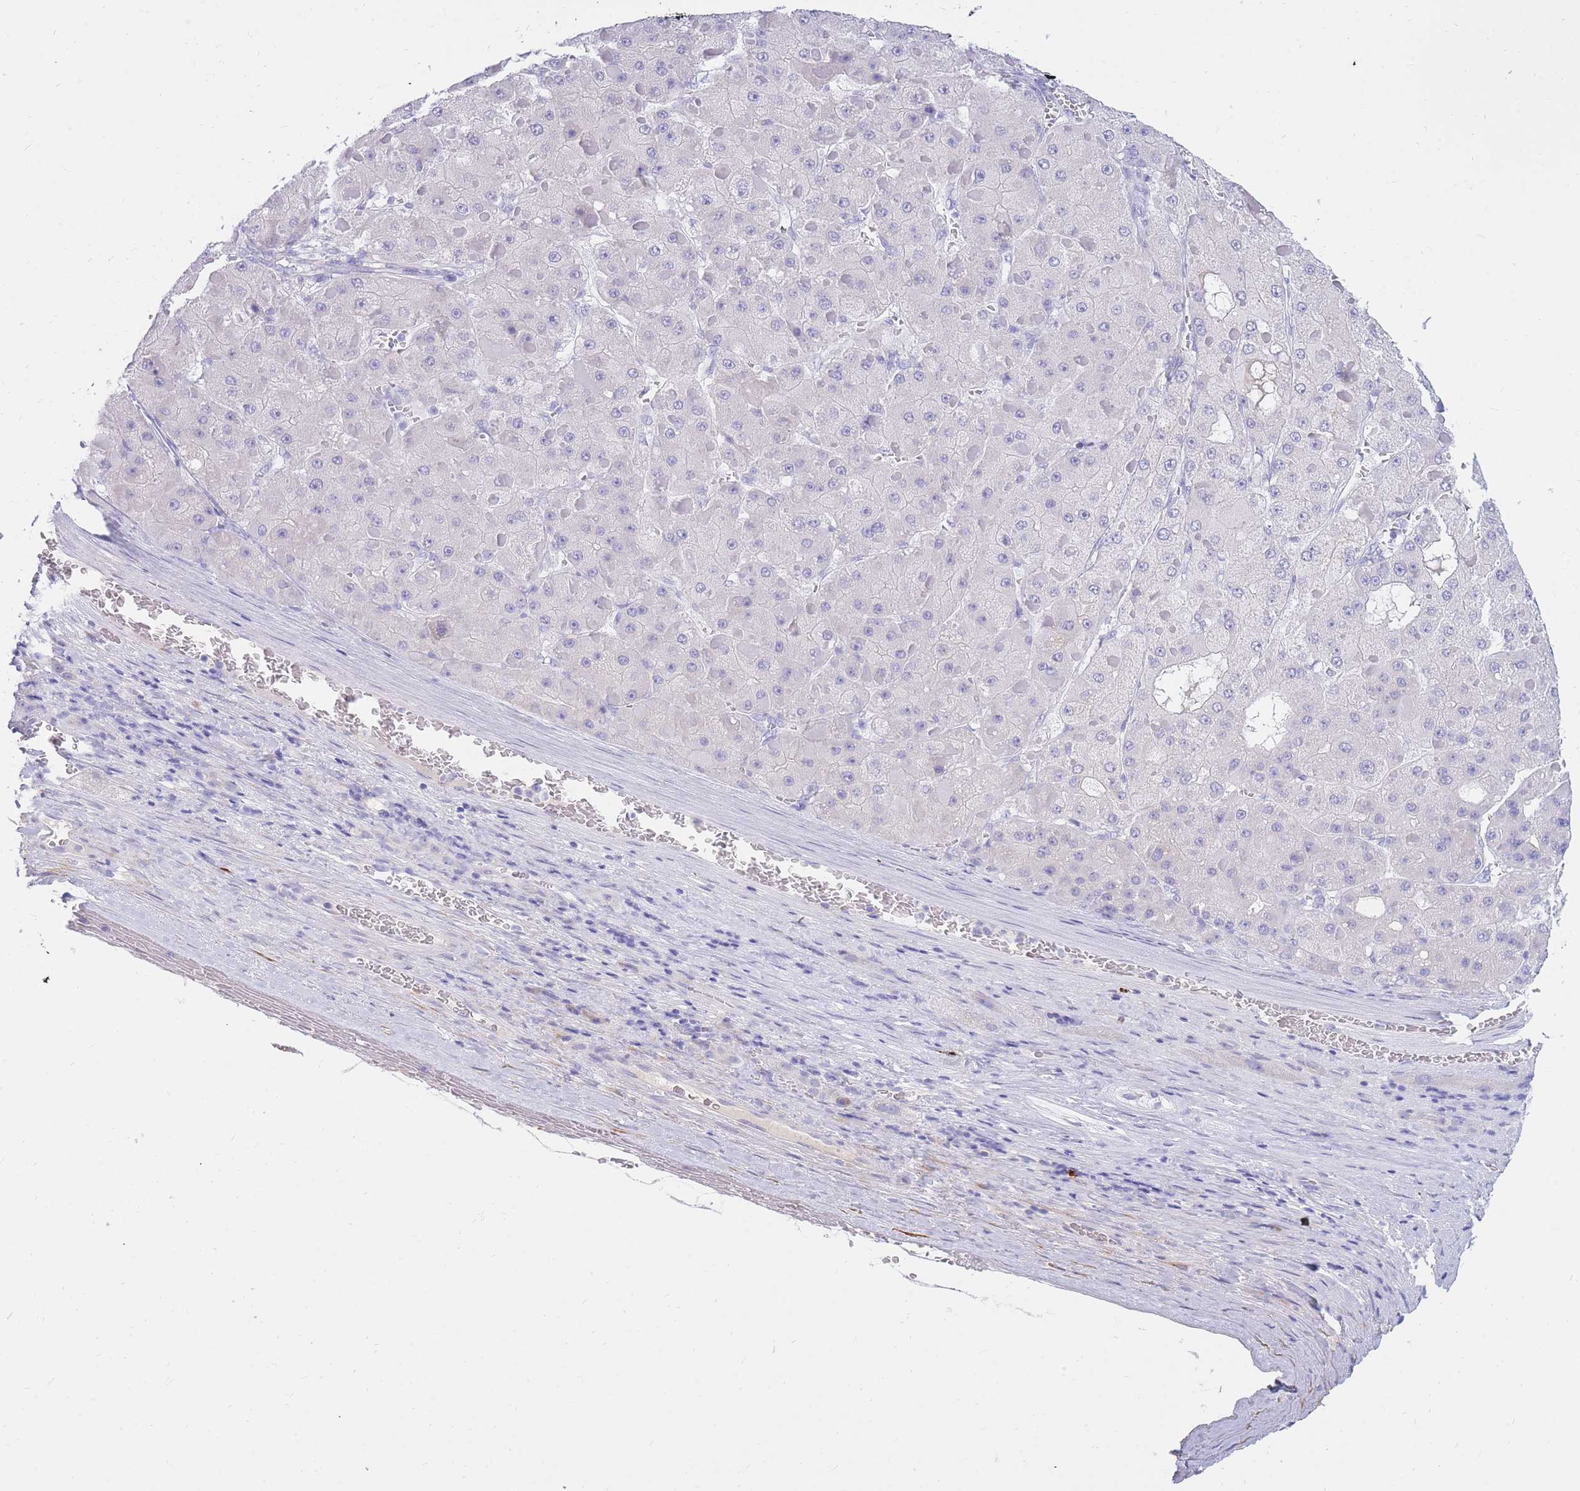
{"staining": {"intensity": "negative", "quantity": "none", "location": "none"}, "tissue": "liver cancer", "cell_type": "Tumor cells", "image_type": "cancer", "snomed": [{"axis": "morphology", "description": "Carcinoma, Hepatocellular, NOS"}, {"axis": "topography", "description": "Liver"}], "caption": "An image of human liver hepatocellular carcinoma is negative for staining in tumor cells. (DAB (3,3'-diaminobenzidine) immunohistochemistry (IHC), high magnification).", "gene": "TPSD1", "patient": {"sex": "female", "age": 73}}